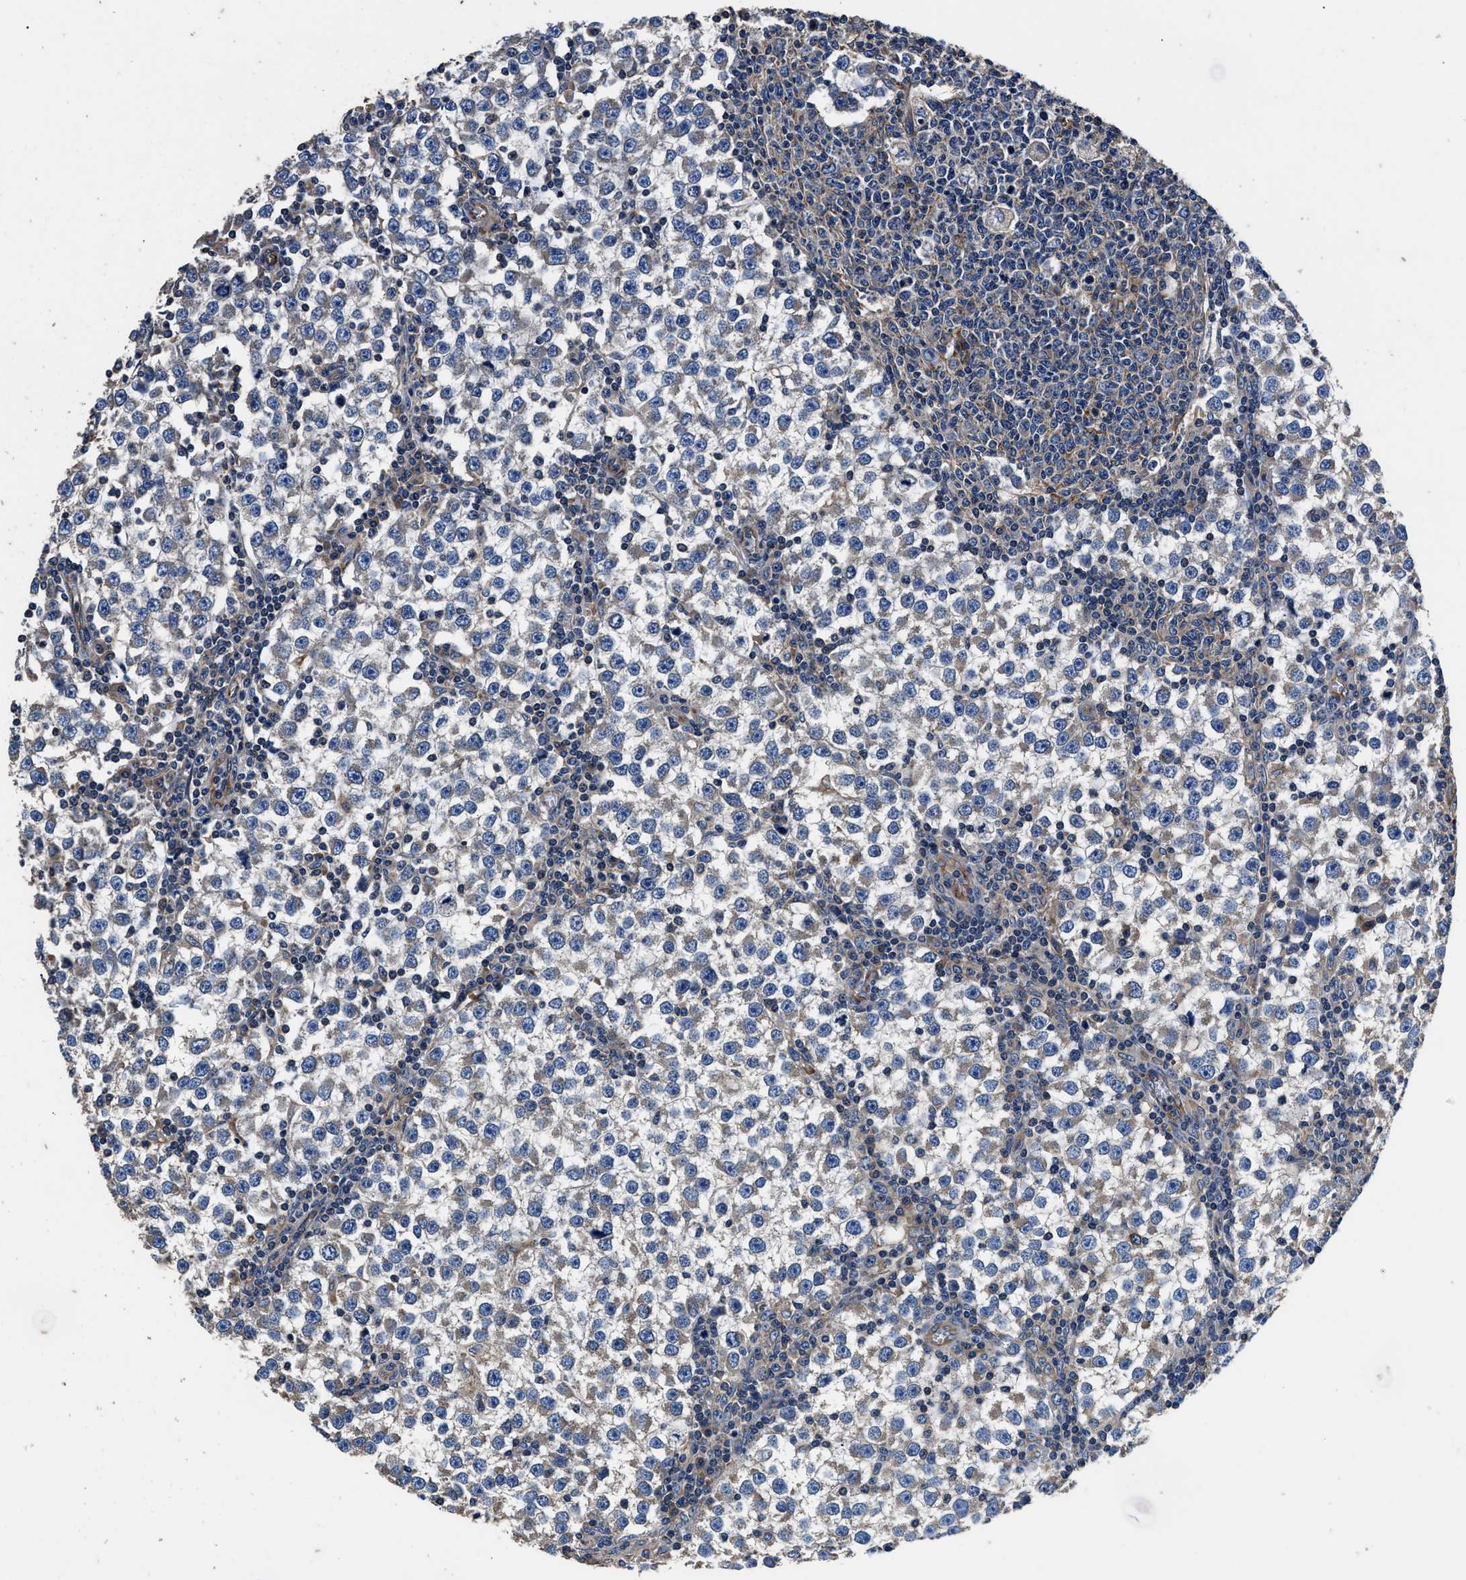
{"staining": {"intensity": "weak", "quantity": "25%-75%", "location": "cytoplasmic/membranous"}, "tissue": "testis cancer", "cell_type": "Tumor cells", "image_type": "cancer", "snomed": [{"axis": "morphology", "description": "Seminoma, NOS"}, {"axis": "topography", "description": "Testis"}], "caption": "This histopathology image reveals immunohistochemistry (IHC) staining of human seminoma (testis), with low weak cytoplasmic/membranous staining in approximately 25%-75% of tumor cells.", "gene": "DHRS7B", "patient": {"sex": "male", "age": 65}}